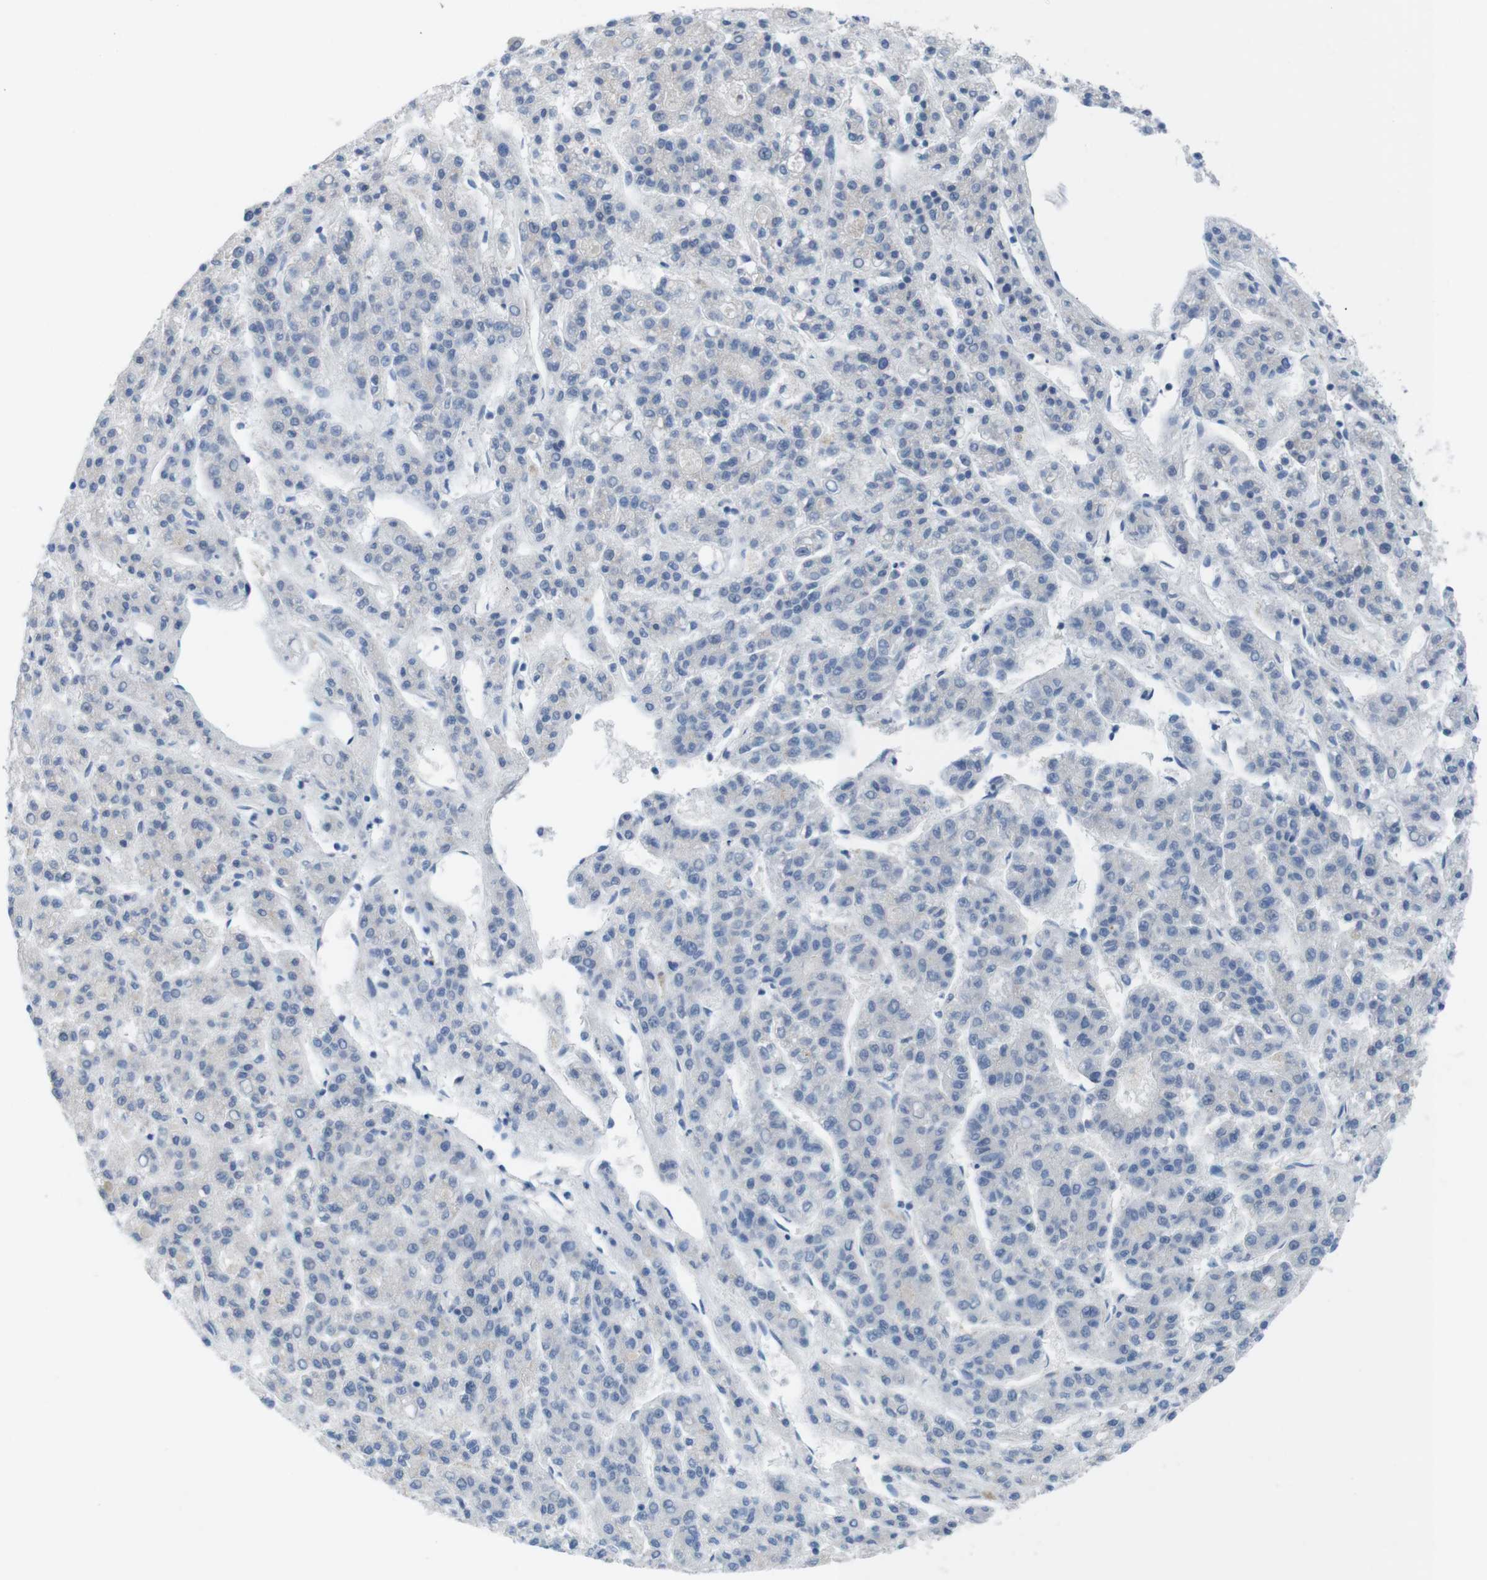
{"staining": {"intensity": "negative", "quantity": "none", "location": "none"}, "tissue": "liver cancer", "cell_type": "Tumor cells", "image_type": "cancer", "snomed": [{"axis": "morphology", "description": "Carcinoma, Hepatocellular, NOS"}, {"axis": "topography", "description": "Liver"}], "caption": "Immunohistochemical staining of human liver cancer (hepatocellular carcinoma) shows no significant staining in tumor cells.", "gene": "GOLGA2", "patient": {"sex": "male", "age": 70}}